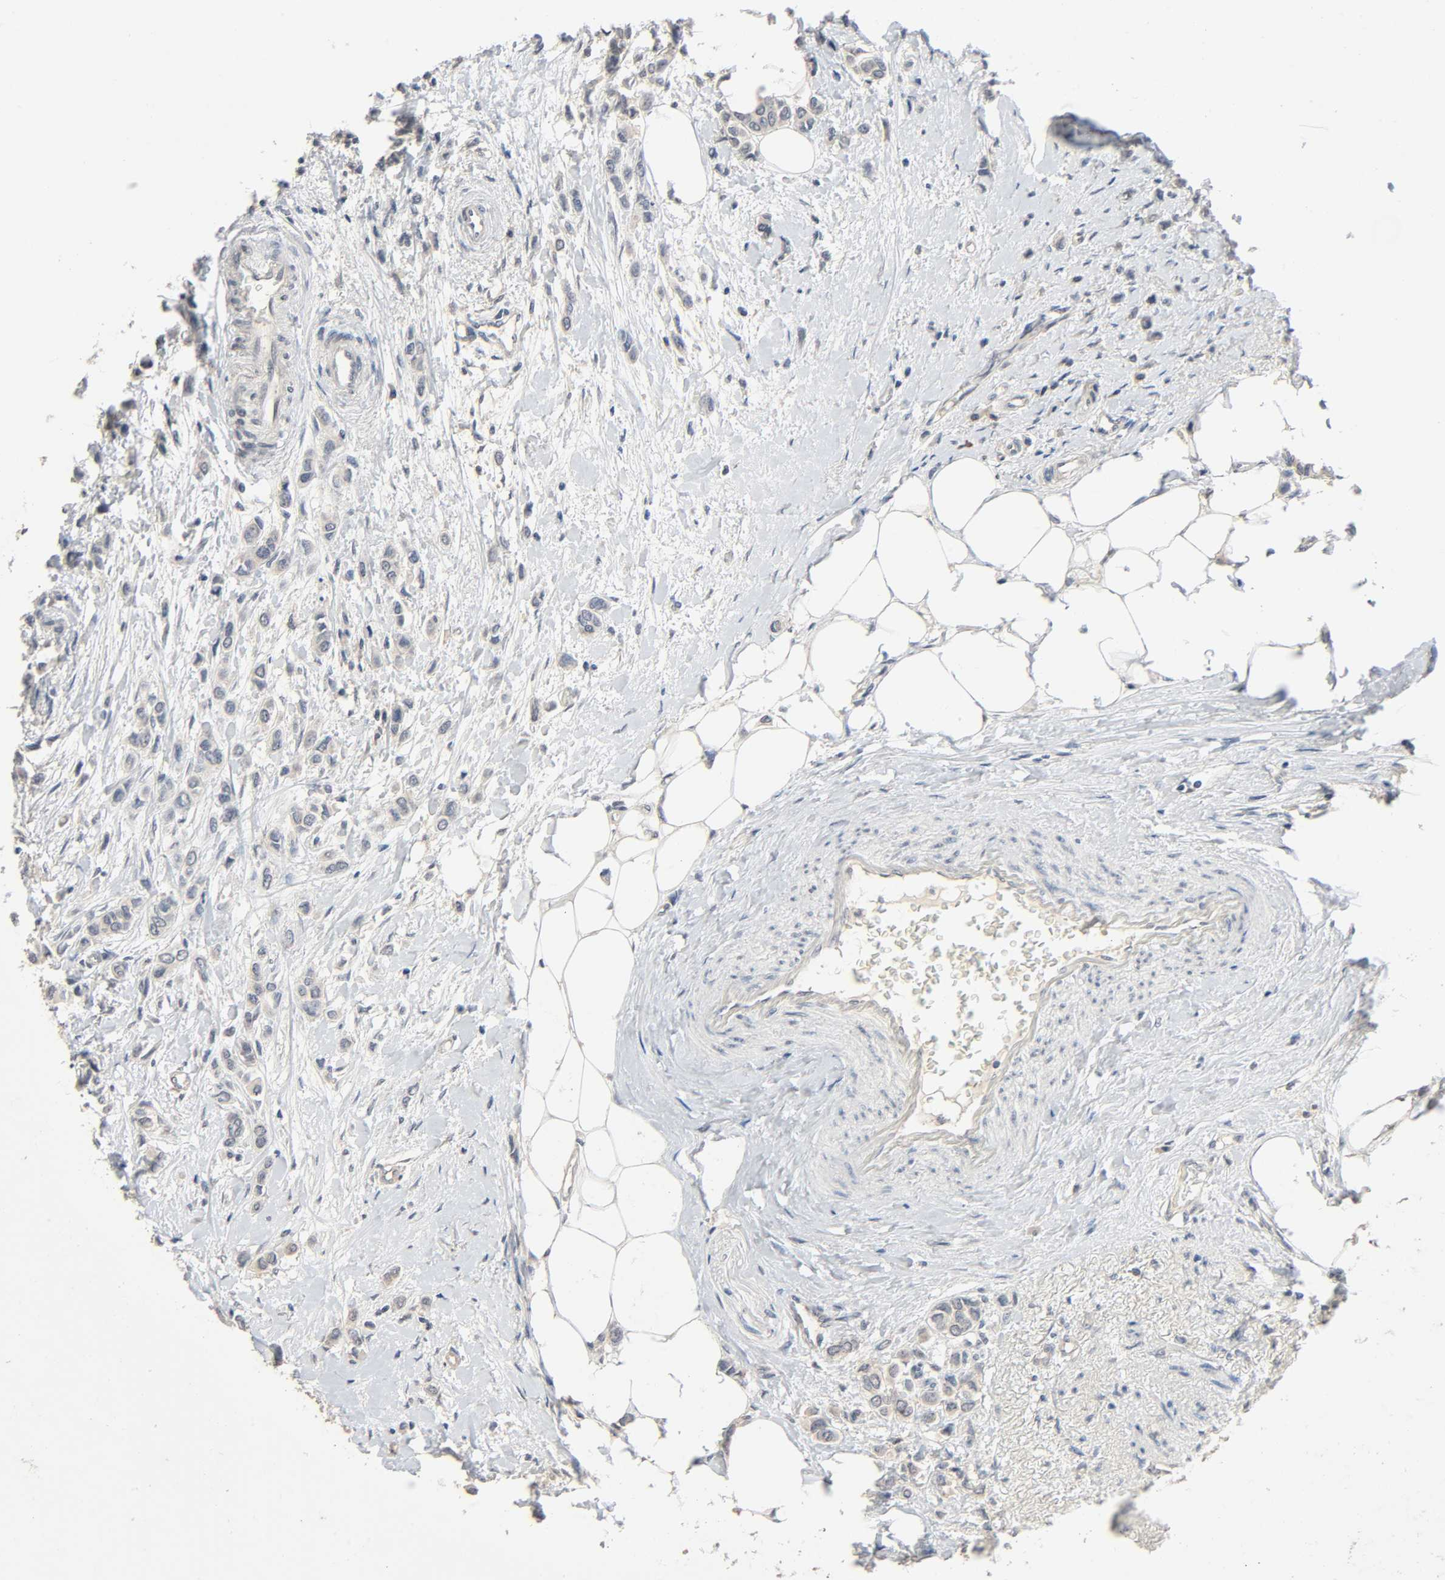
{"staining": {"intensity": "weak", "quantity": "25%-75%", "location": "cytoplasmic/membranous"}, "tissue": "breast cancer", "cell_type": "Tumor cells", "image_type": "cancer", "snomed": [{"axis": "morphology", "description": "Lobular carcinoma"}, {"axis": "topography", "description": "Breast"}], "caption": "Weak cytoplasmic/membranous staining for a protein is appreciated in approximately 25%-75% of tumor cells of breast cancer (lobular carcinoma) using immunohistochemistry.", "gene": "MAGEA8", "patient": {"sex": "female", "age": 51}}